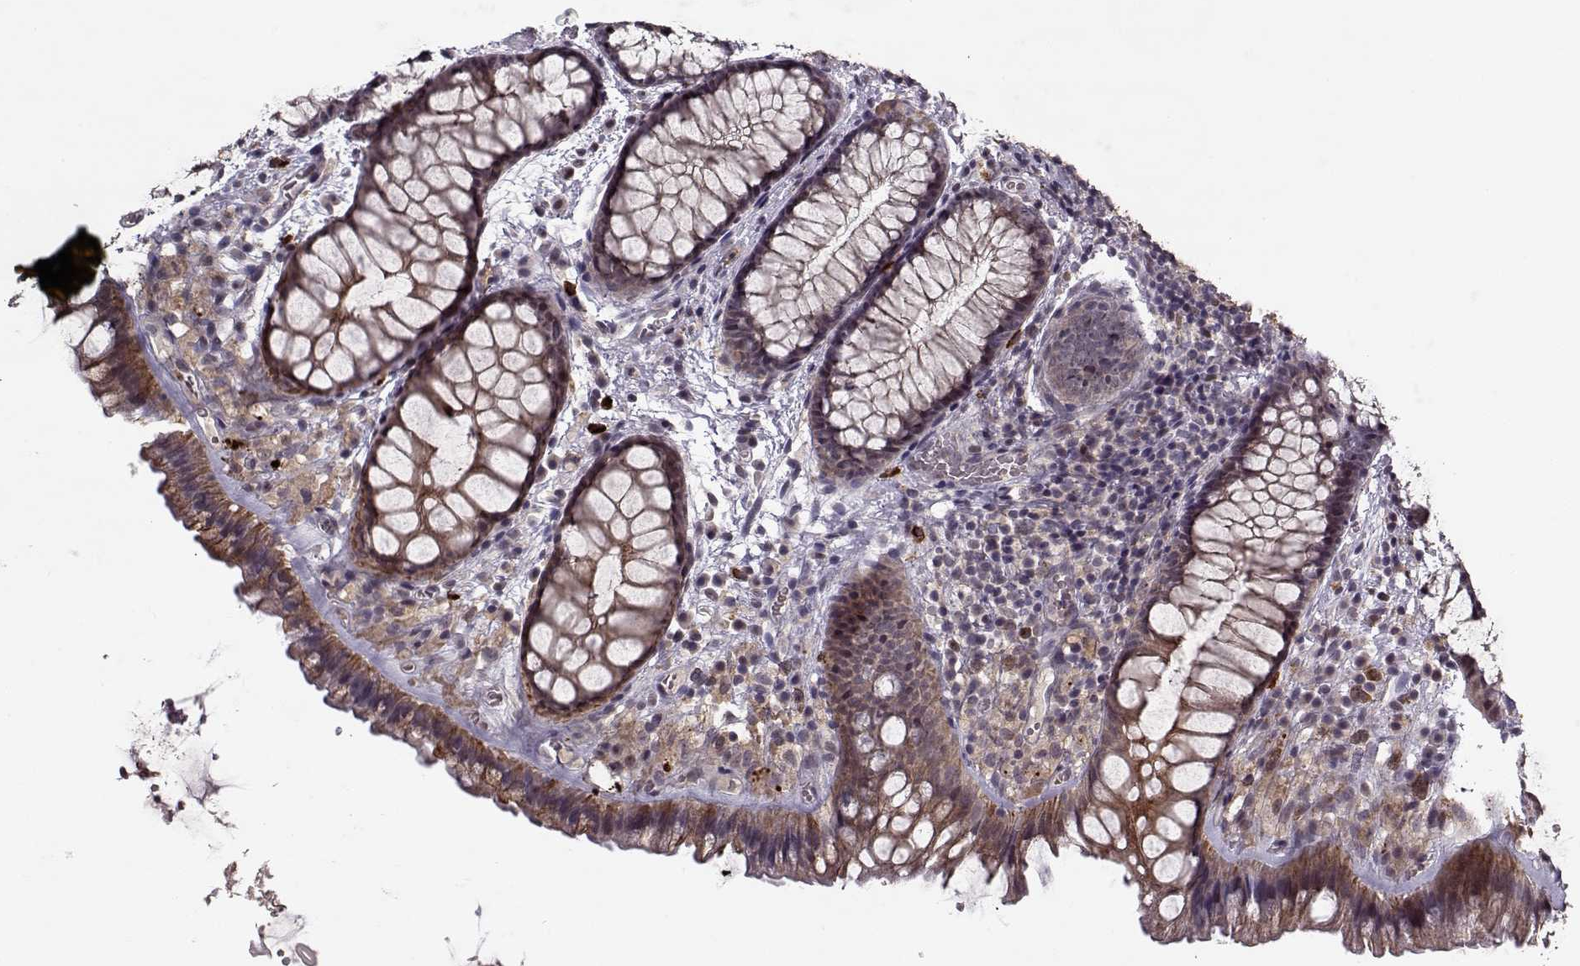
{"staining": {"intensity": "moderate", "quantity": ">75%", "location": "cytoplasmic/membranous"}, "tissue": "rectum", "cell_type": "Glandular cells", "image_type": "normal", "snomed": [{"axis": "morphology", "description": "Normal tissue, NOS"}, {"axis": "topography", "description": "Rectum"}], "caption": "A brown stain shows moderate cytoplasmic/membranous positivity of a protein in glandular cells of normal rectum. The staining was performed using DAB (3,3'-diaminobenzidine) to visualize the protein expression in brown, while the nuclei were stained in blue with hematoxylin (Magnification: 20x).", "gene": "DENND4B", "patient": {"sex": "female", "age": 62}}